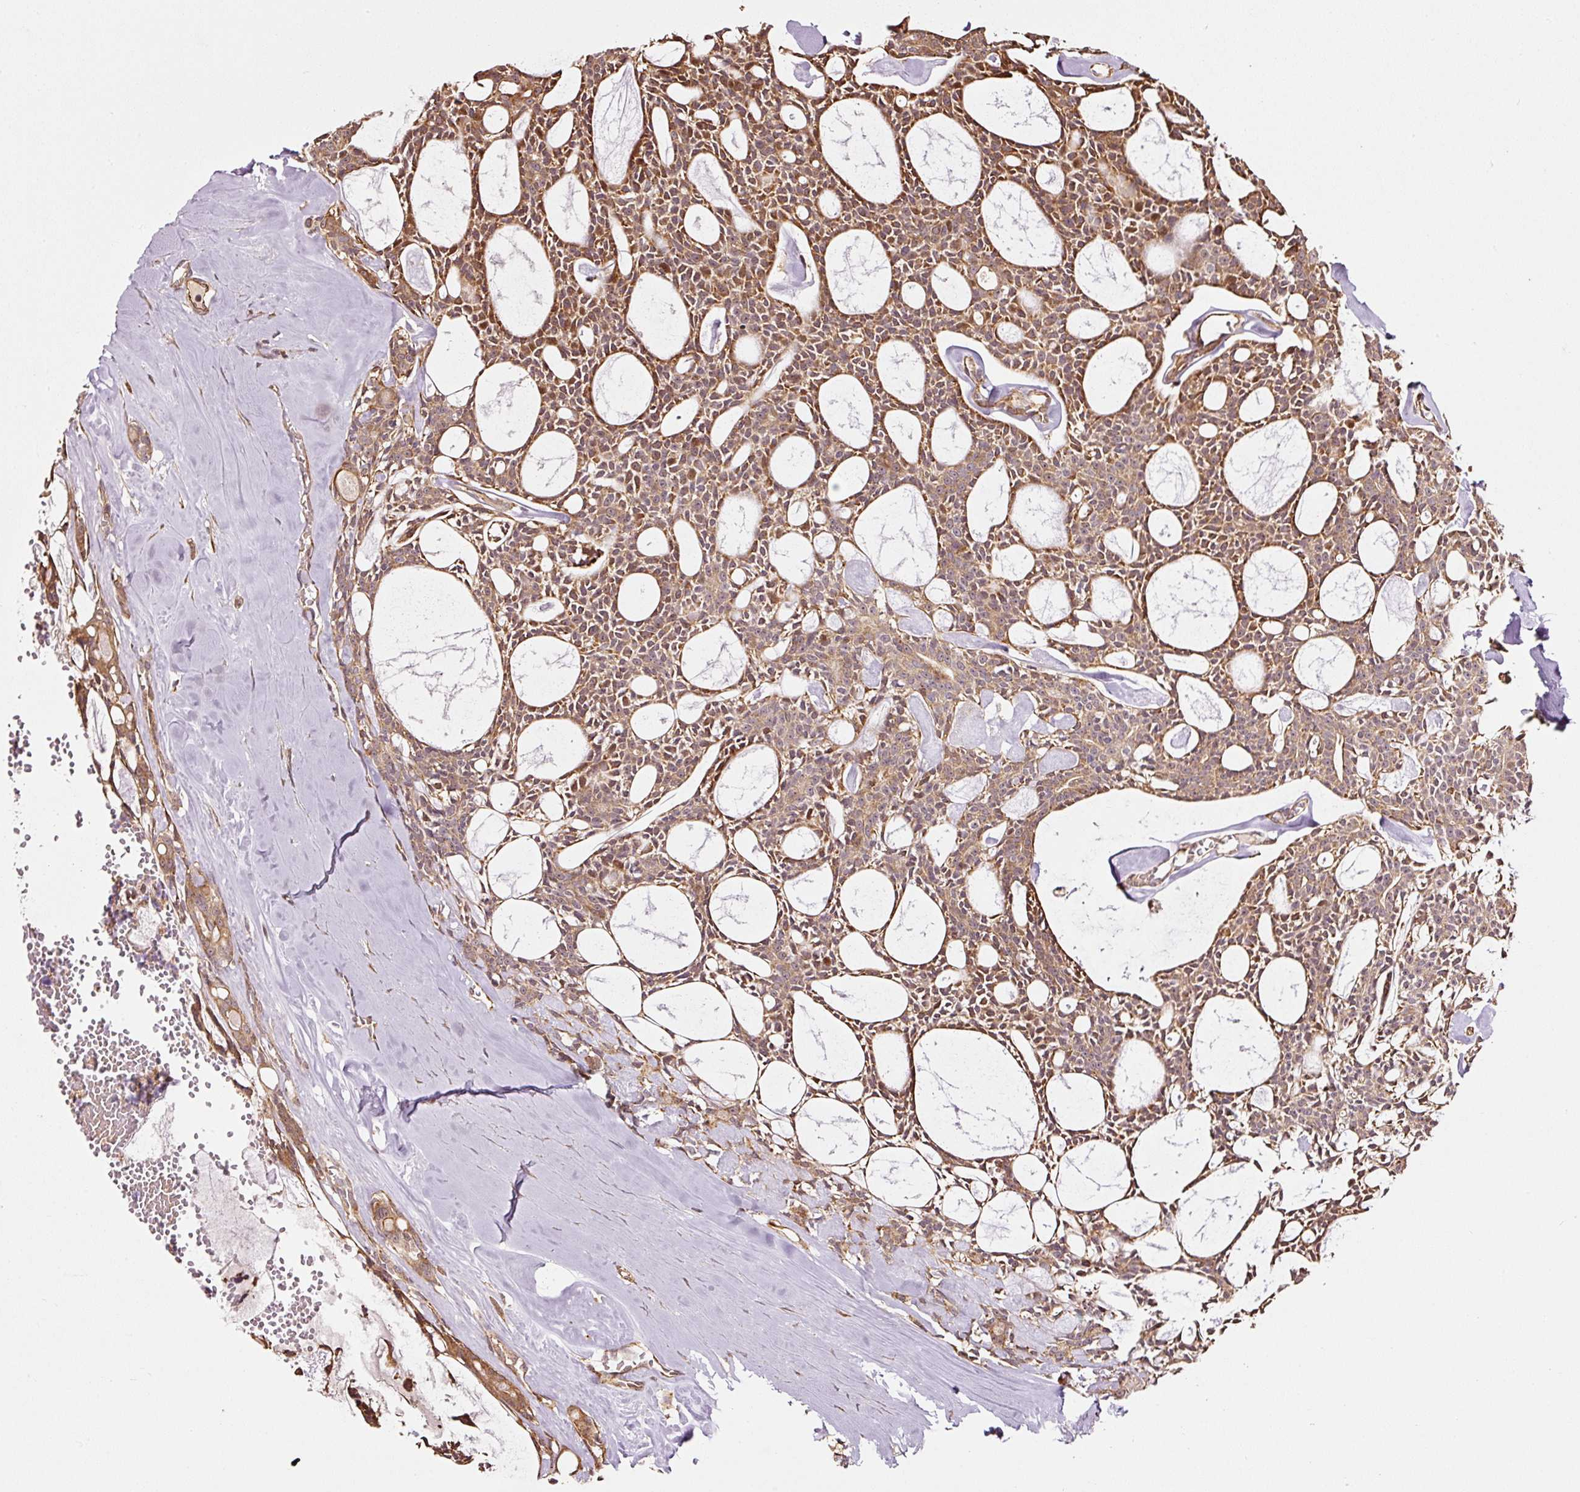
{"staining": {"intensity": "moderate", "quantity": ">75%", "location": "cytoplasmic/membranous"}, "tissue": "head and neck cancer", "cell_type": "Tumor cells", "image_type": "cancer", "snomed": [{"axis": "morphology", "description": "Adenocarcinoma, NOS"}, {"axis": "topography", "description": "Salivary gland"}, {"axis": "topography", "description": "Head-Neck"}], "caption": "Approximately >75% of tumor cells in human adenocarcinoma (head and neck) display moderate cytoplasmic/membranous protein positivity as visualized by brown immunohistochemical staining.", "gene": "ETF1", "patient": {"sex": "male", "age": 55}}